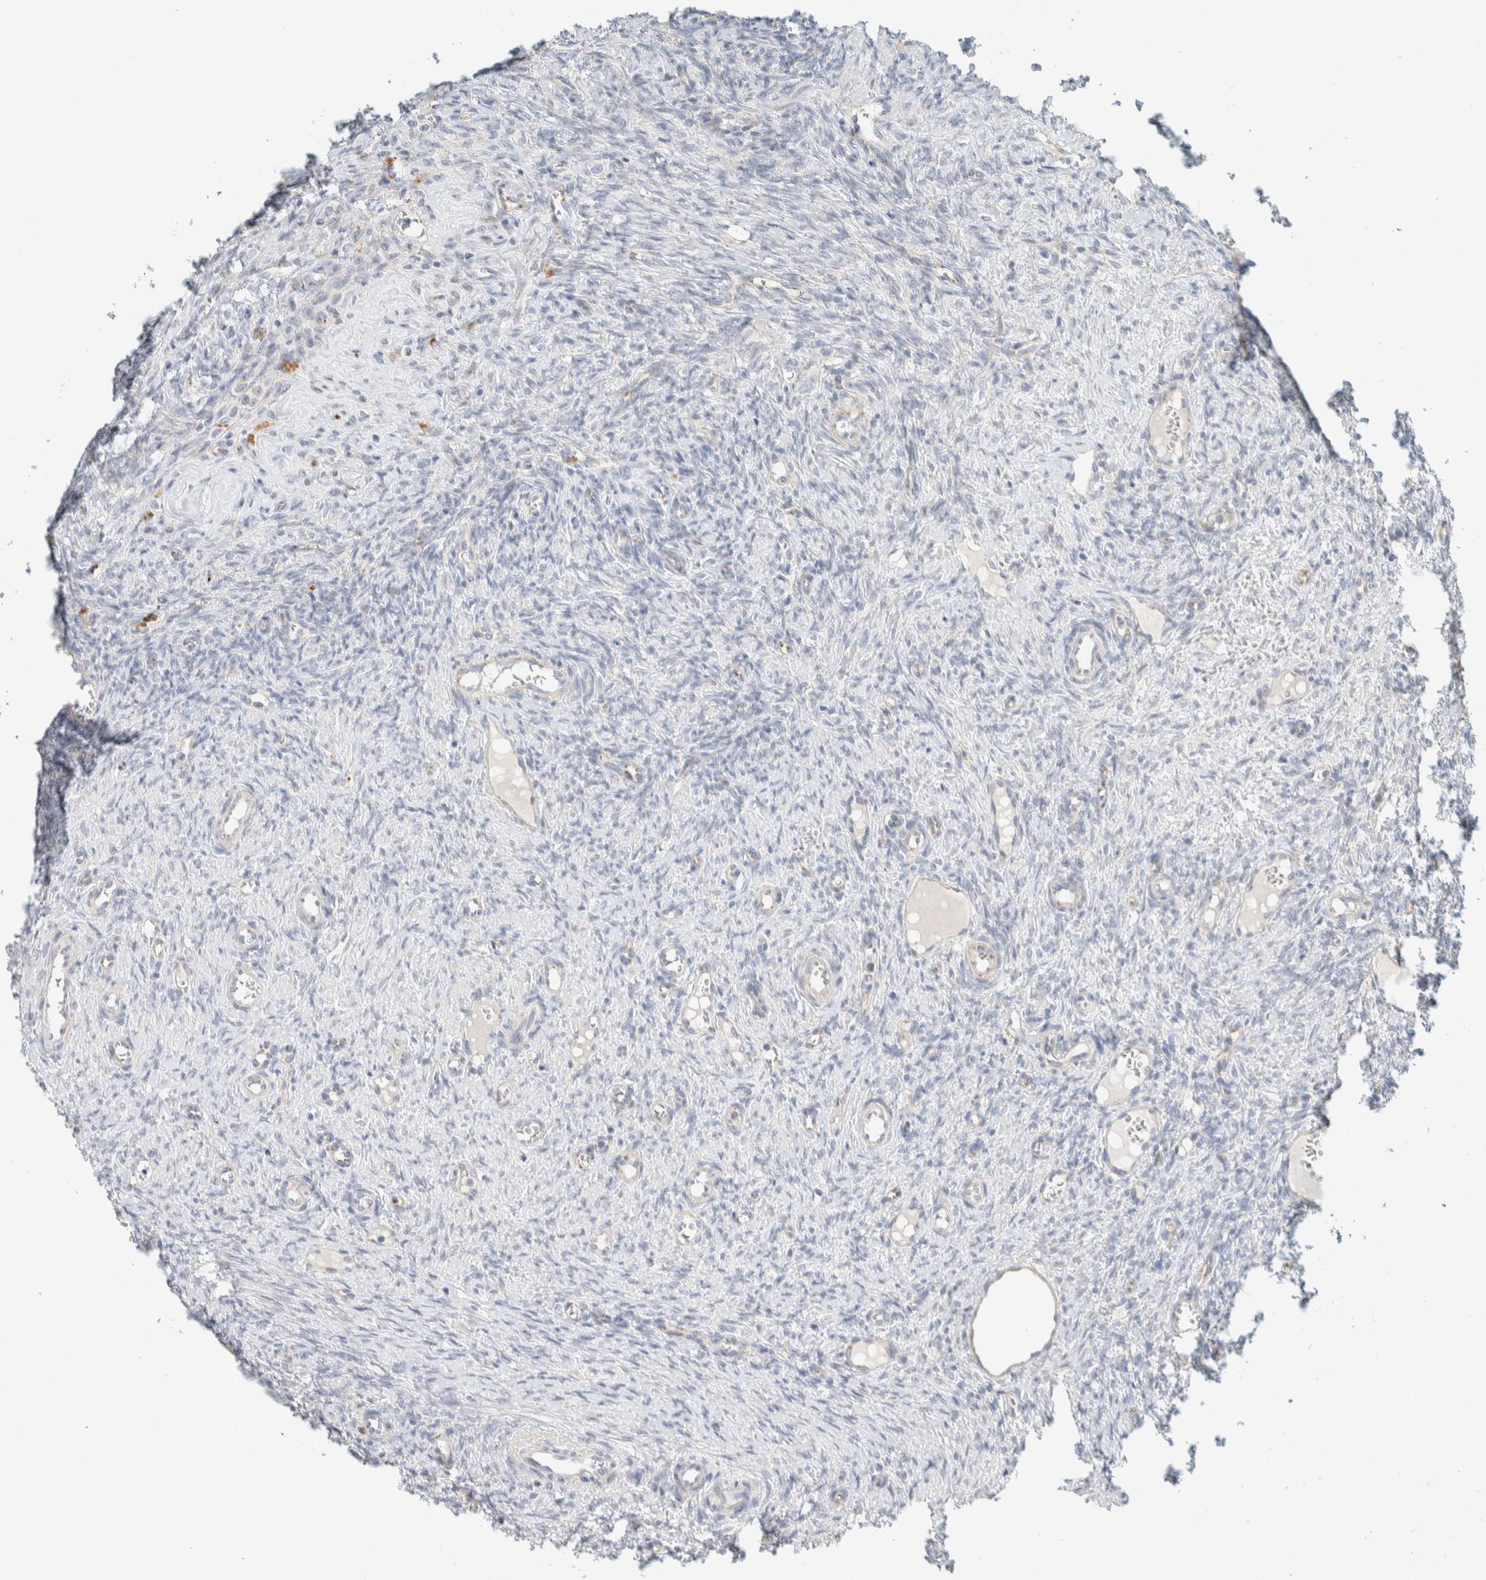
{"staining": {"intensity": "weak", "quantity": ">75%", "location": "cytoplasmic/membranous"}, "tissue": "ovary", "cell_type": "Follicle cells", "image_type": "normal", "snomed": [{"axis": "morphology", "description": "Normal tissue, NOS"}, {"axis": "topography", "description": "Ovary"}], "caption": "This photomicrograph demonstrates benign ovary stained with IHC to label a protein in brown. The cytoplasmic/membranous of follicle cells show weak positivity for the protein. Nuclei are counter-stained blue.", "gene": "TMEM184B", "patient": {"sex": "female", "age": 41}}